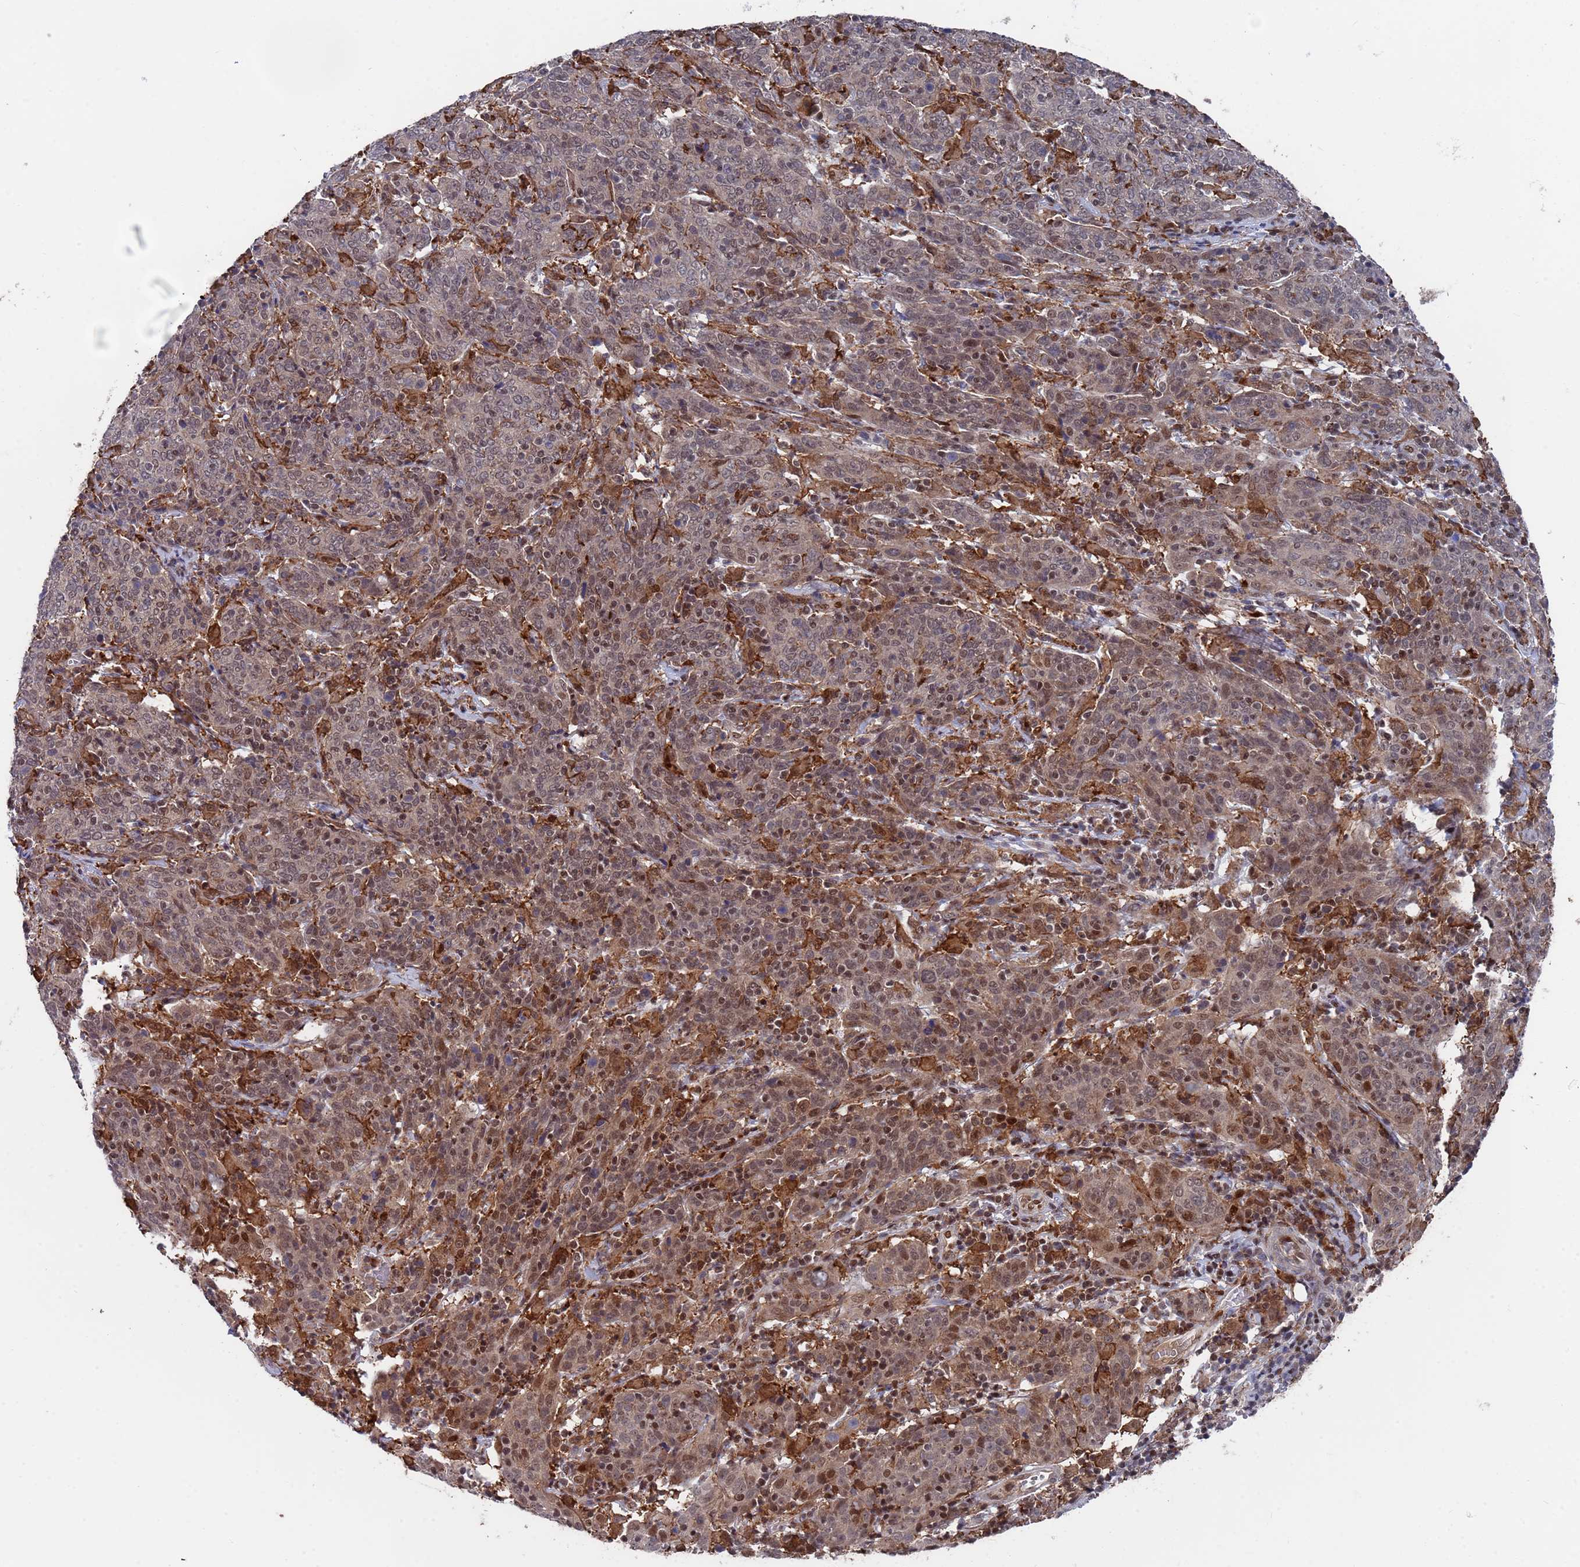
{"staining": {"intensity": "moderate", "quantity": "<25%", "location": "nuclear"}, "tissue": "cervical cancer", "cell_type": "Tumor cells", "image_type": "cancer", "snomed": [{"axis": "morphology", "description": "Squamous cell carcinoma, NOS"}, {"axis": "topography", "description": "Cervix"}], "caption": "The photomicrograph exhibits immunohistochemical staining of cervical cancer (squamous cell carcinoma). There is moderate nuclear staining is identified in about <25% of tumor cells.", "gene": "TMBIM6", "patient": {"sex": "female", "age": 67}}